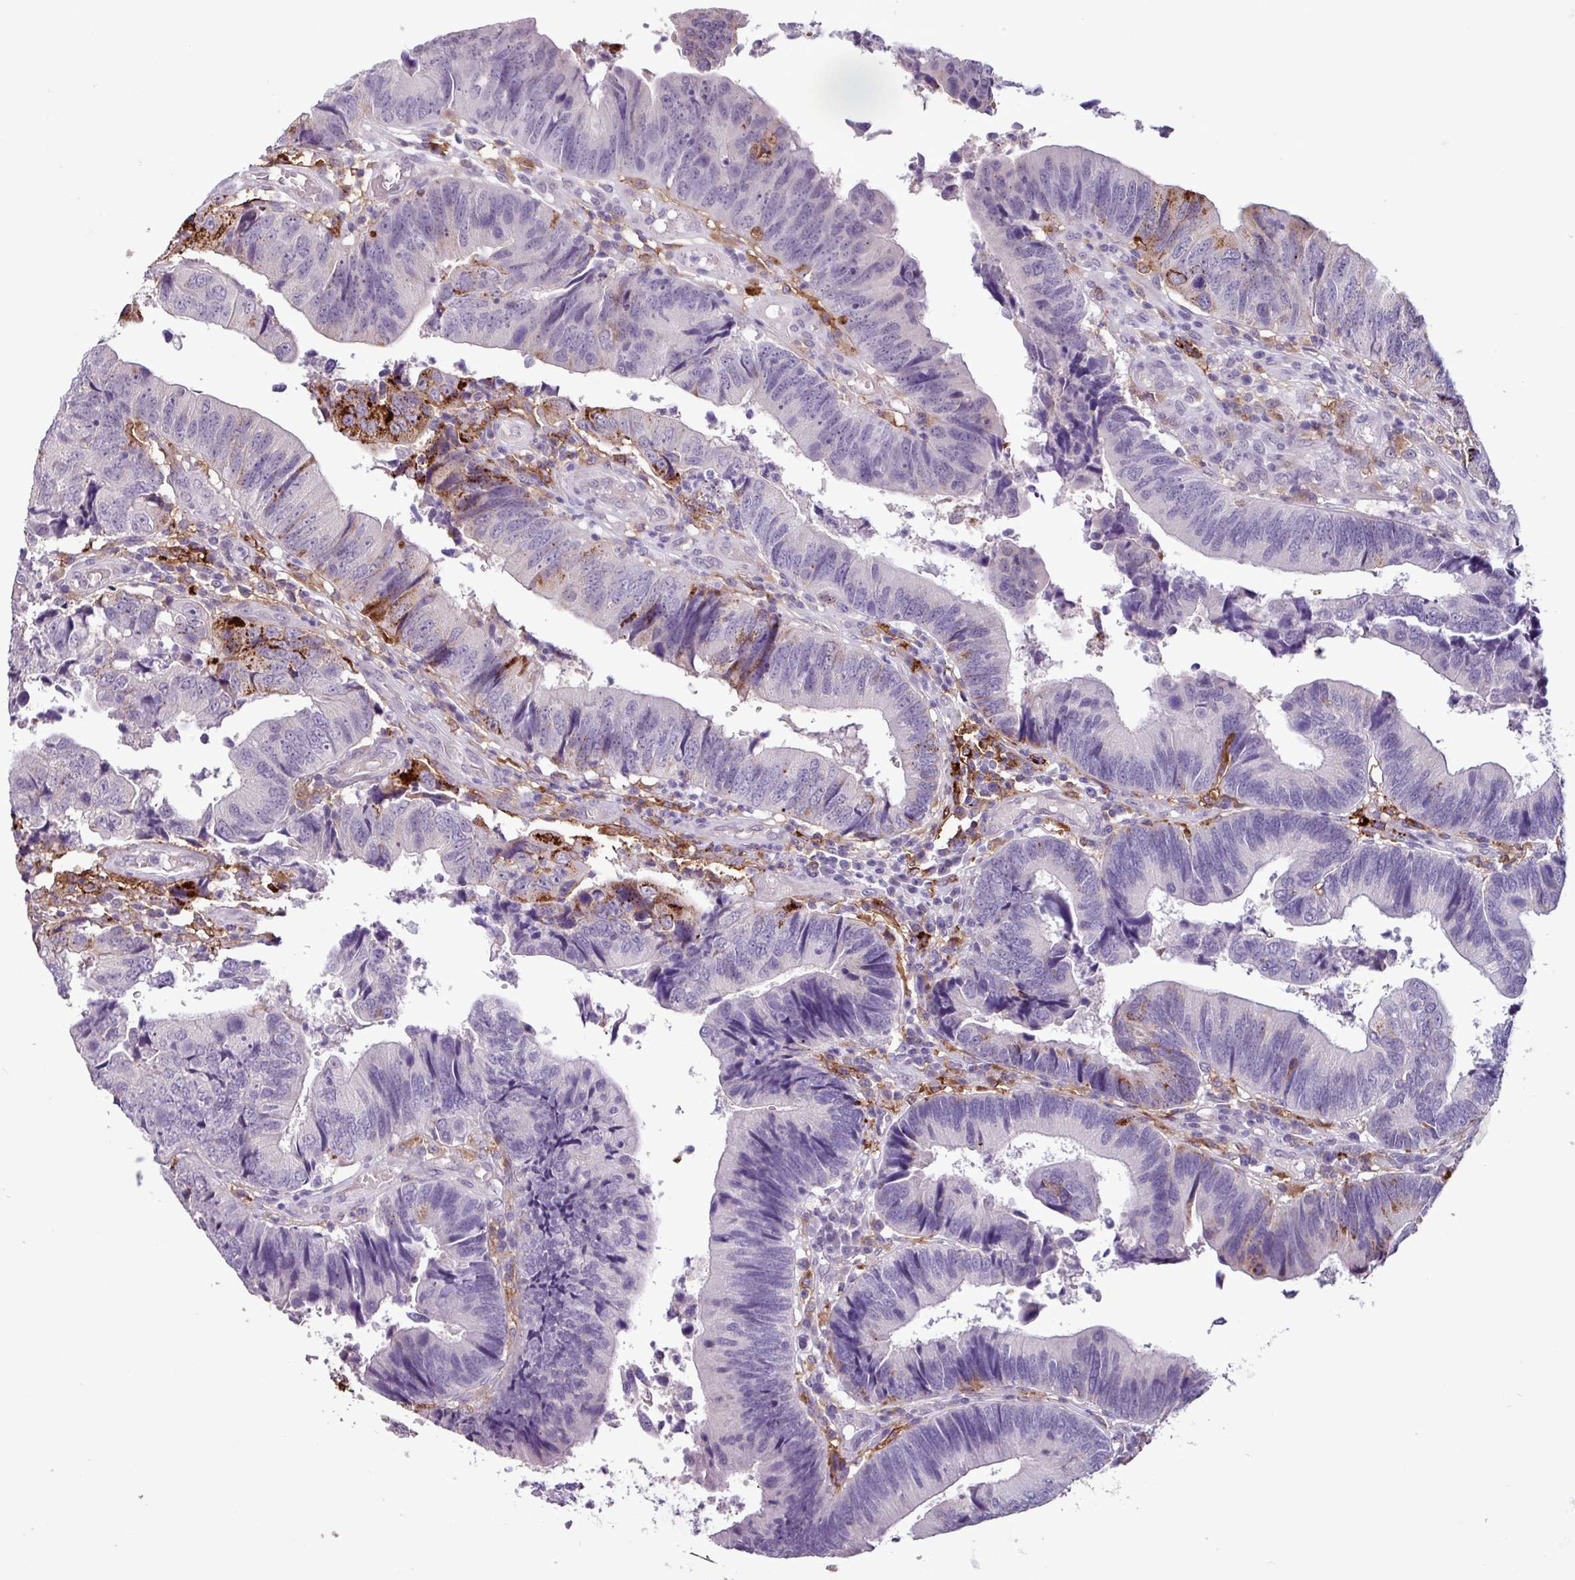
{"staining": {"intensity": "negative", "quantity": "none", "location": "none"}, "tissue": "colorectal cancer", "cell_type": "Tumor cells", "image_type": "cancer", "snomed": [{"axis": "morphology", "description": "Adenocarcinoma, NOS"}, {"axis": "topography", "description": "Colon"}], "caption": "This is an IHC histopathology image of colorectal cancer (adenocarcinoma). There is no positivity in tumor cells.", "gene": "C9orf24", "patient": {"sex": "female", "age": 67}}